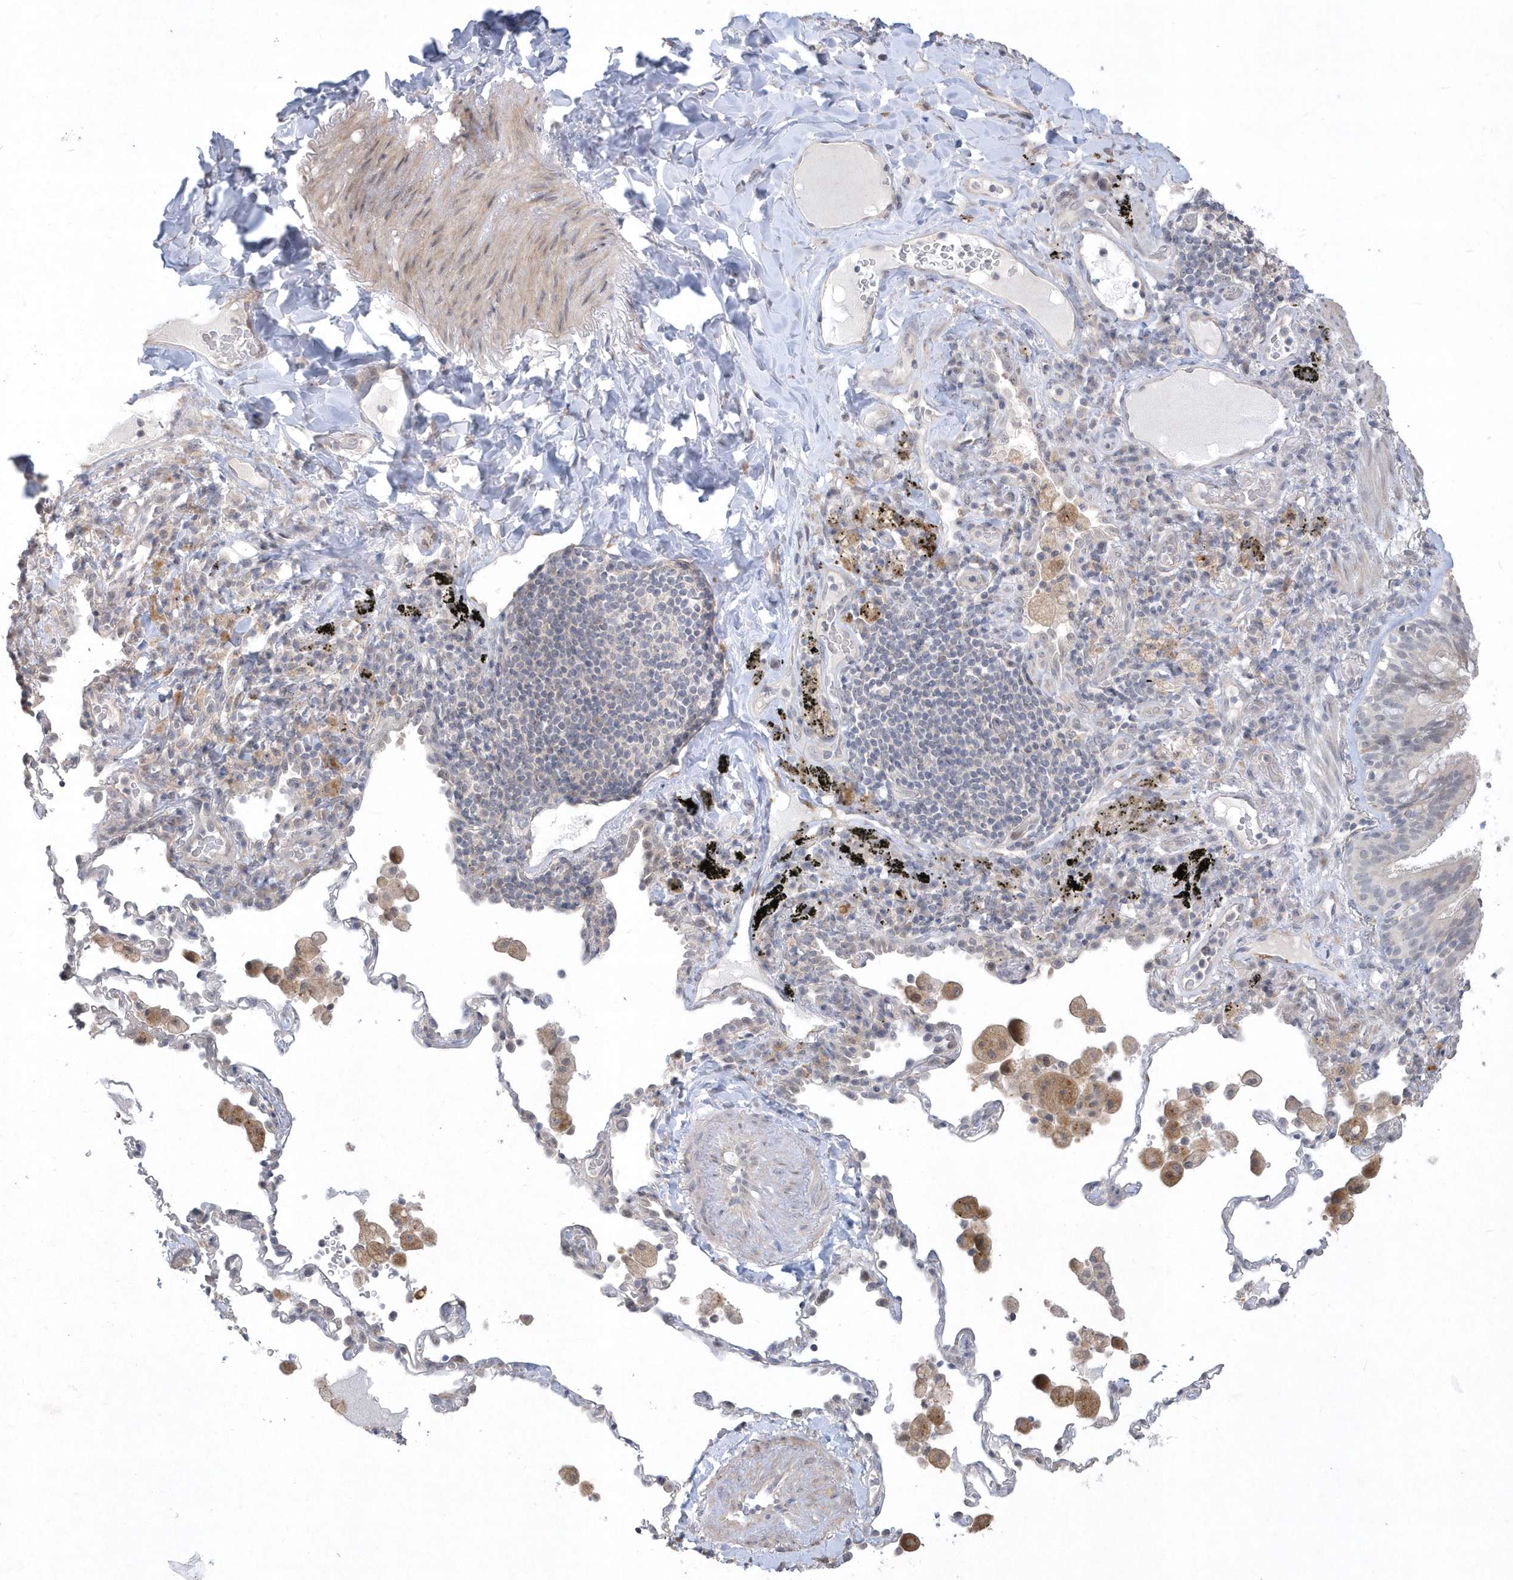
{"staining": {"intensity": "negative", "quantity": "none", "location": "none"}, "tissue": "bronchus", "cell_type": "Respiratory epithelial cells", "image_type": "normal", "snomed": [{"axis": "morphology", "description": "Normal tissue, NOS"}, {"axis": "morphology", "description": "Adenocarcinoma, NOS"}, {"axis": "topography", "description": "Bronchus"}, {"axis": "topography", "description": "Lung"}], "caption": "This is a photomicrograph of IHC staining of unremarkable bronchus, which shows no staining in respiratory epithelial cells.", "gene": "TSPEAR", "patient": {"sex": "male", "age": 54}}